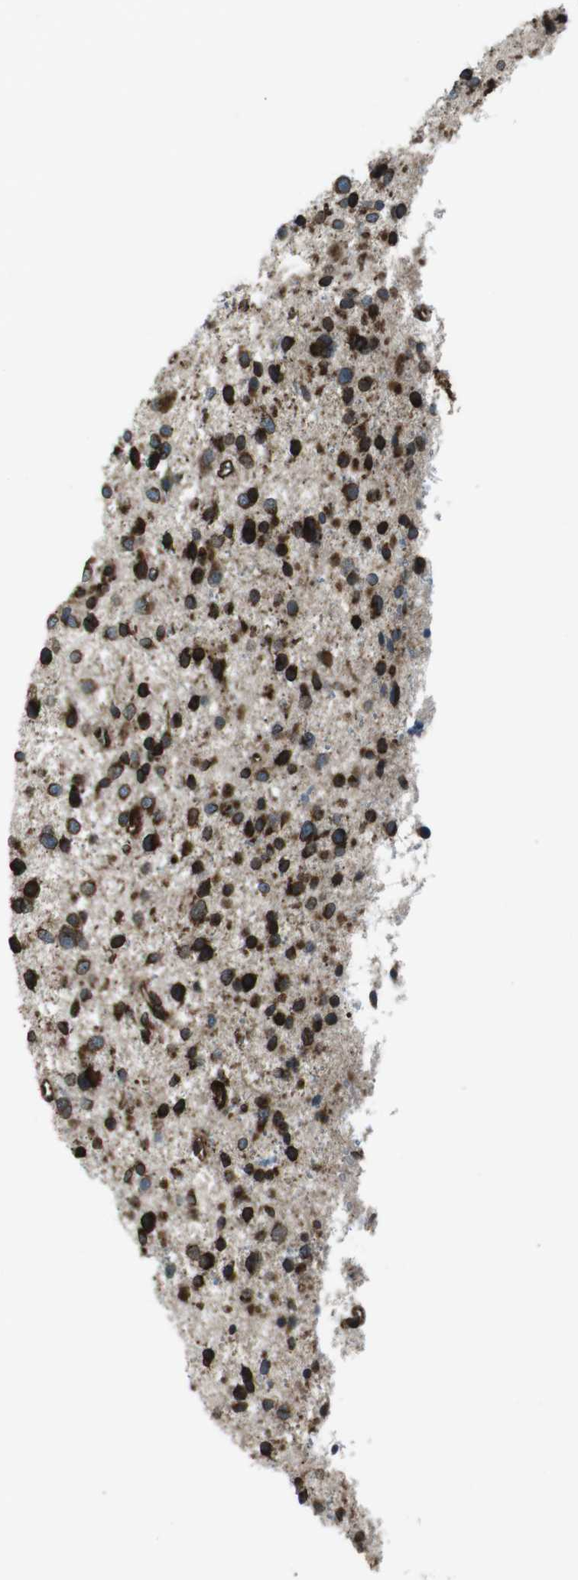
{"staining": {"intensity": "strong", "quantity": ">75%", "location": "cytoplasmic/membranous"}, "tissue": "glioma", "cell_type": "Tumor cells", "image_type": "cancer", "snomed": [{"axis": "morphology", "description": "Glioma, malignant, Low grade"}, {"axis": "topography", "description": "Brain"}], "caption": "A high-resolution photomicrograph shows immunohistochemistry (IHC) staining of low-grade glioma (malignant), which reveals strong cytoplasmic/membranous staining in about >75% of tumor cells.", "gene": "KTN1", "patient": {"sex": "female", "age": 37}}